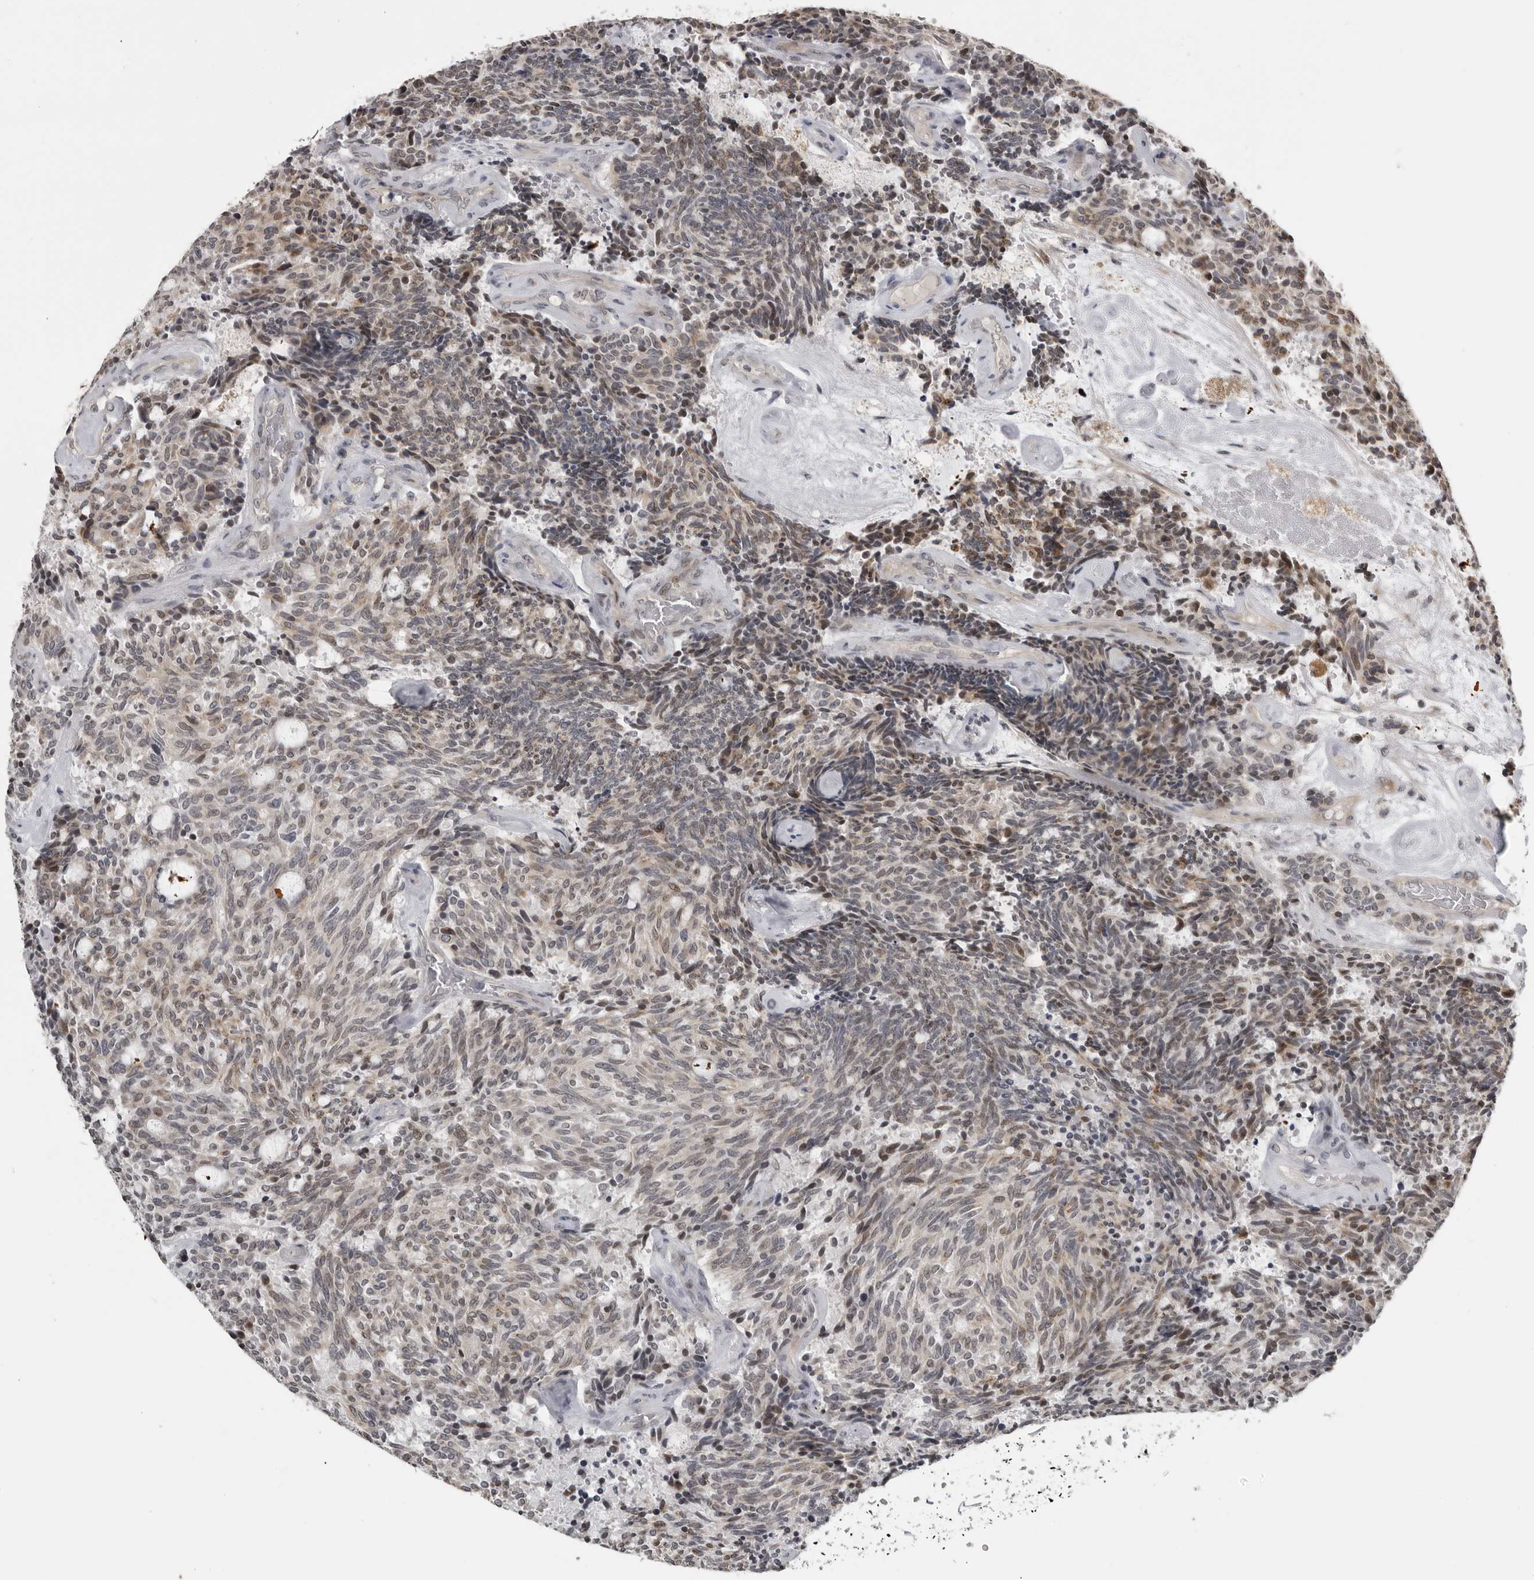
{"staining": {"intensity": "weak", "quantity": "25%-75%", "location": "cytoplasmic/membranous"}, "tissue": "carcinoid", "cell_type": "Tumor cells", "image_type": "cancer", "snomed": [{"axis": "morphology", "description": "Carcinoid, malignant, NOS"}, {"axis": "topography", "description": "Pancreas"}], "caption": "Immunohistochemistry (IHC) histopathology image of neoplastic tissue: human malignant carcinoid stained using immunohistochemistry (IHC) demonstrates low levels of weak protein expression localized specifically in the cytoplasmic/membranous of tumor cells, appearing as a cytoplasmic/membranous brown color.", "gene": "PRRX2", "patient": {"sex": "female", "age": 54}}